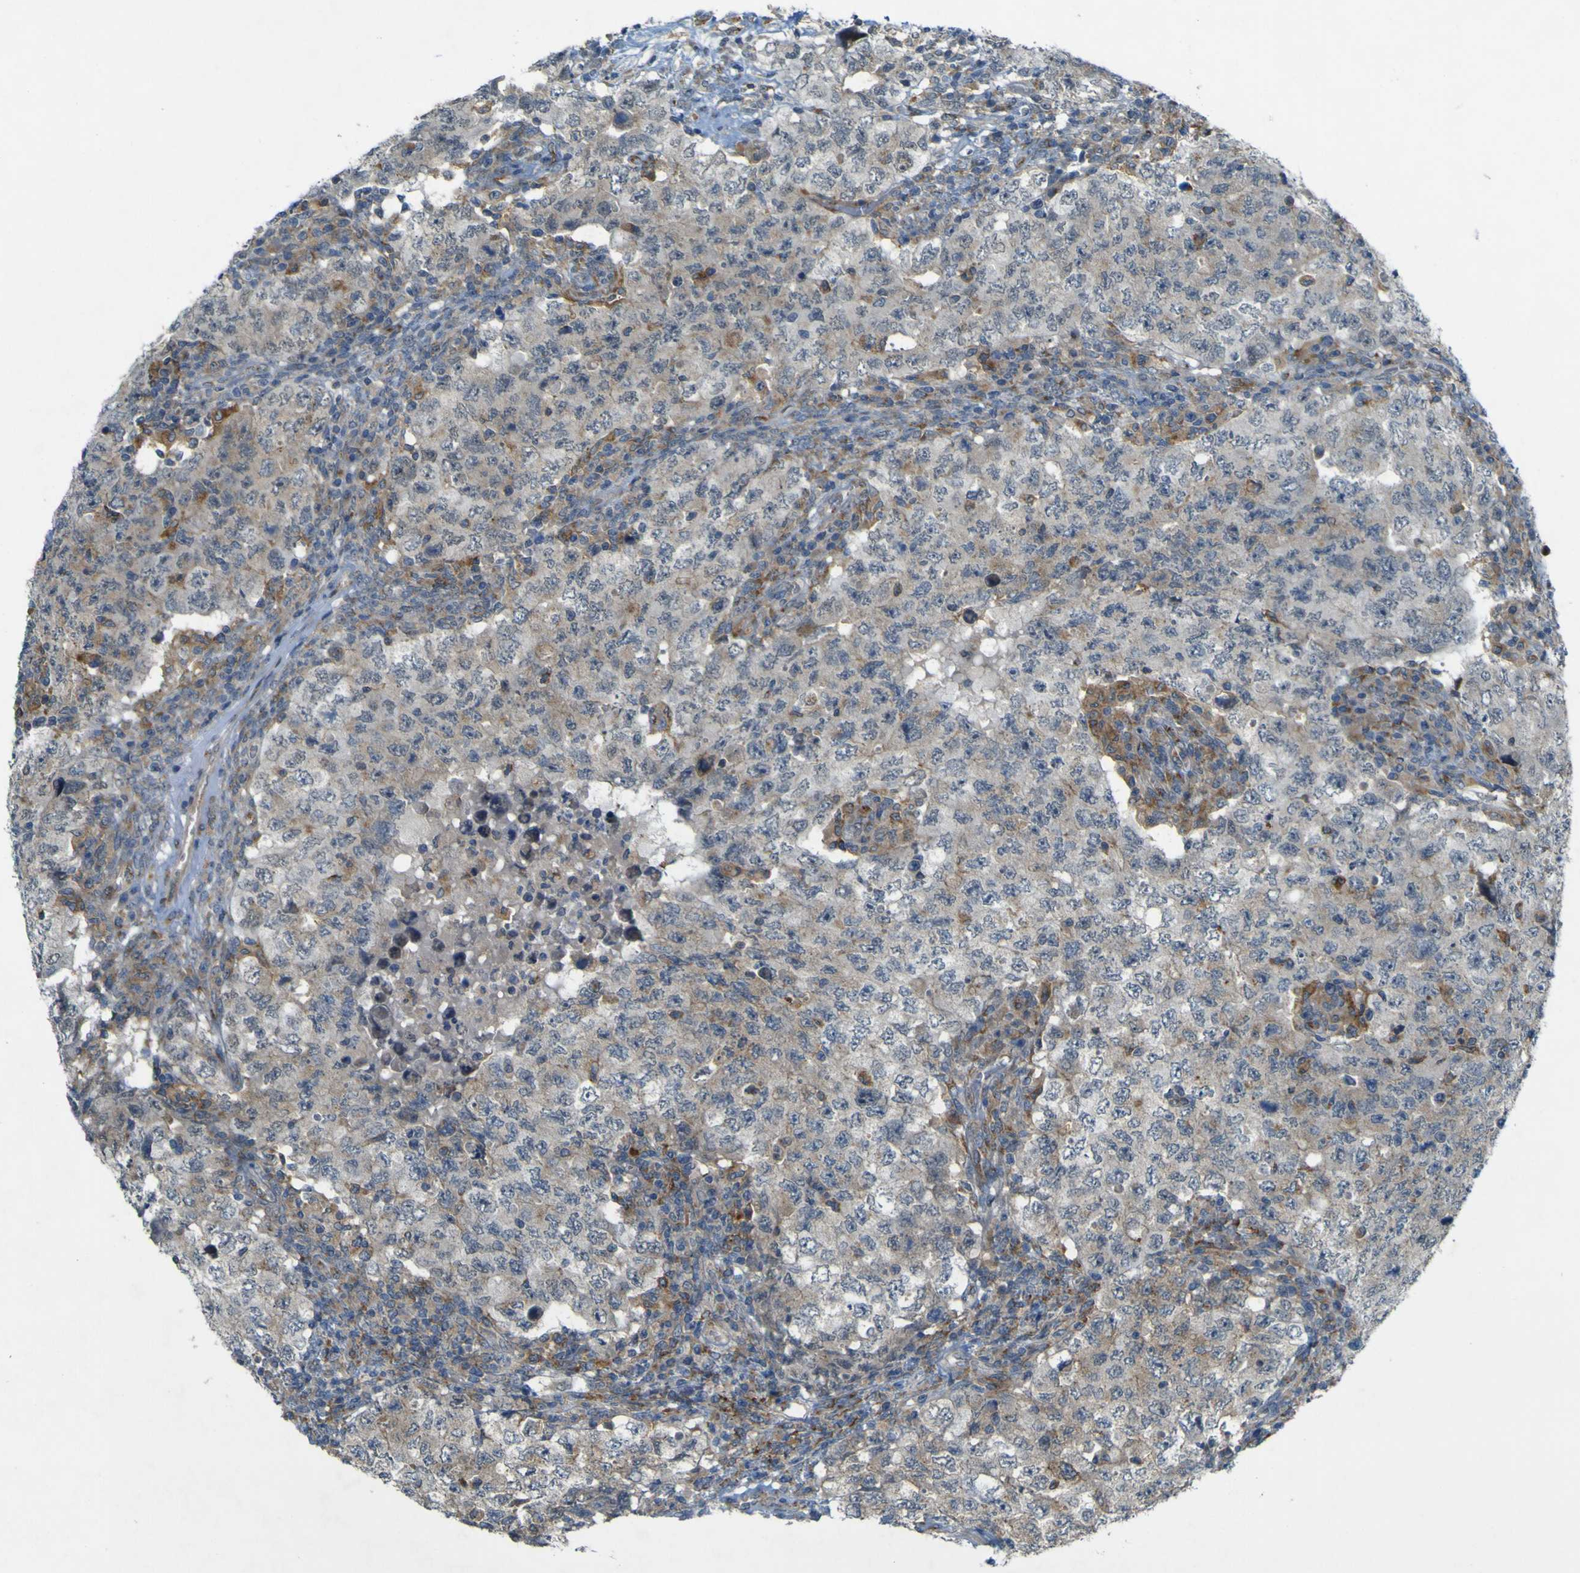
{"staining": {"intensity": "weak", "quantity": "<25%", "location": "cytoplasmic/membranous"}, "tissue": "testis cancer", "cell_type": "Tumor cells", "image_type": "cancer", "snomed": [{"axis": "morphology", "description": "Carcinoma, Embryonal, NOS"}, {"axis": "topography", "description": "Testis"}], "caption": "Immunohistochemistry (IHC) photomicrograph of neoplastic tissue: human embryonal carcinoma (testis) stained with DAB reveals no significant protein expression in tumor cells. (DAB (3,3'-diaminobenzidine) immunohistochemistry (IHC) visualized using brightfield microscopy, high magnification).", "gene": "IGF2R", "patient": {"sex": "male", "age": 26}}